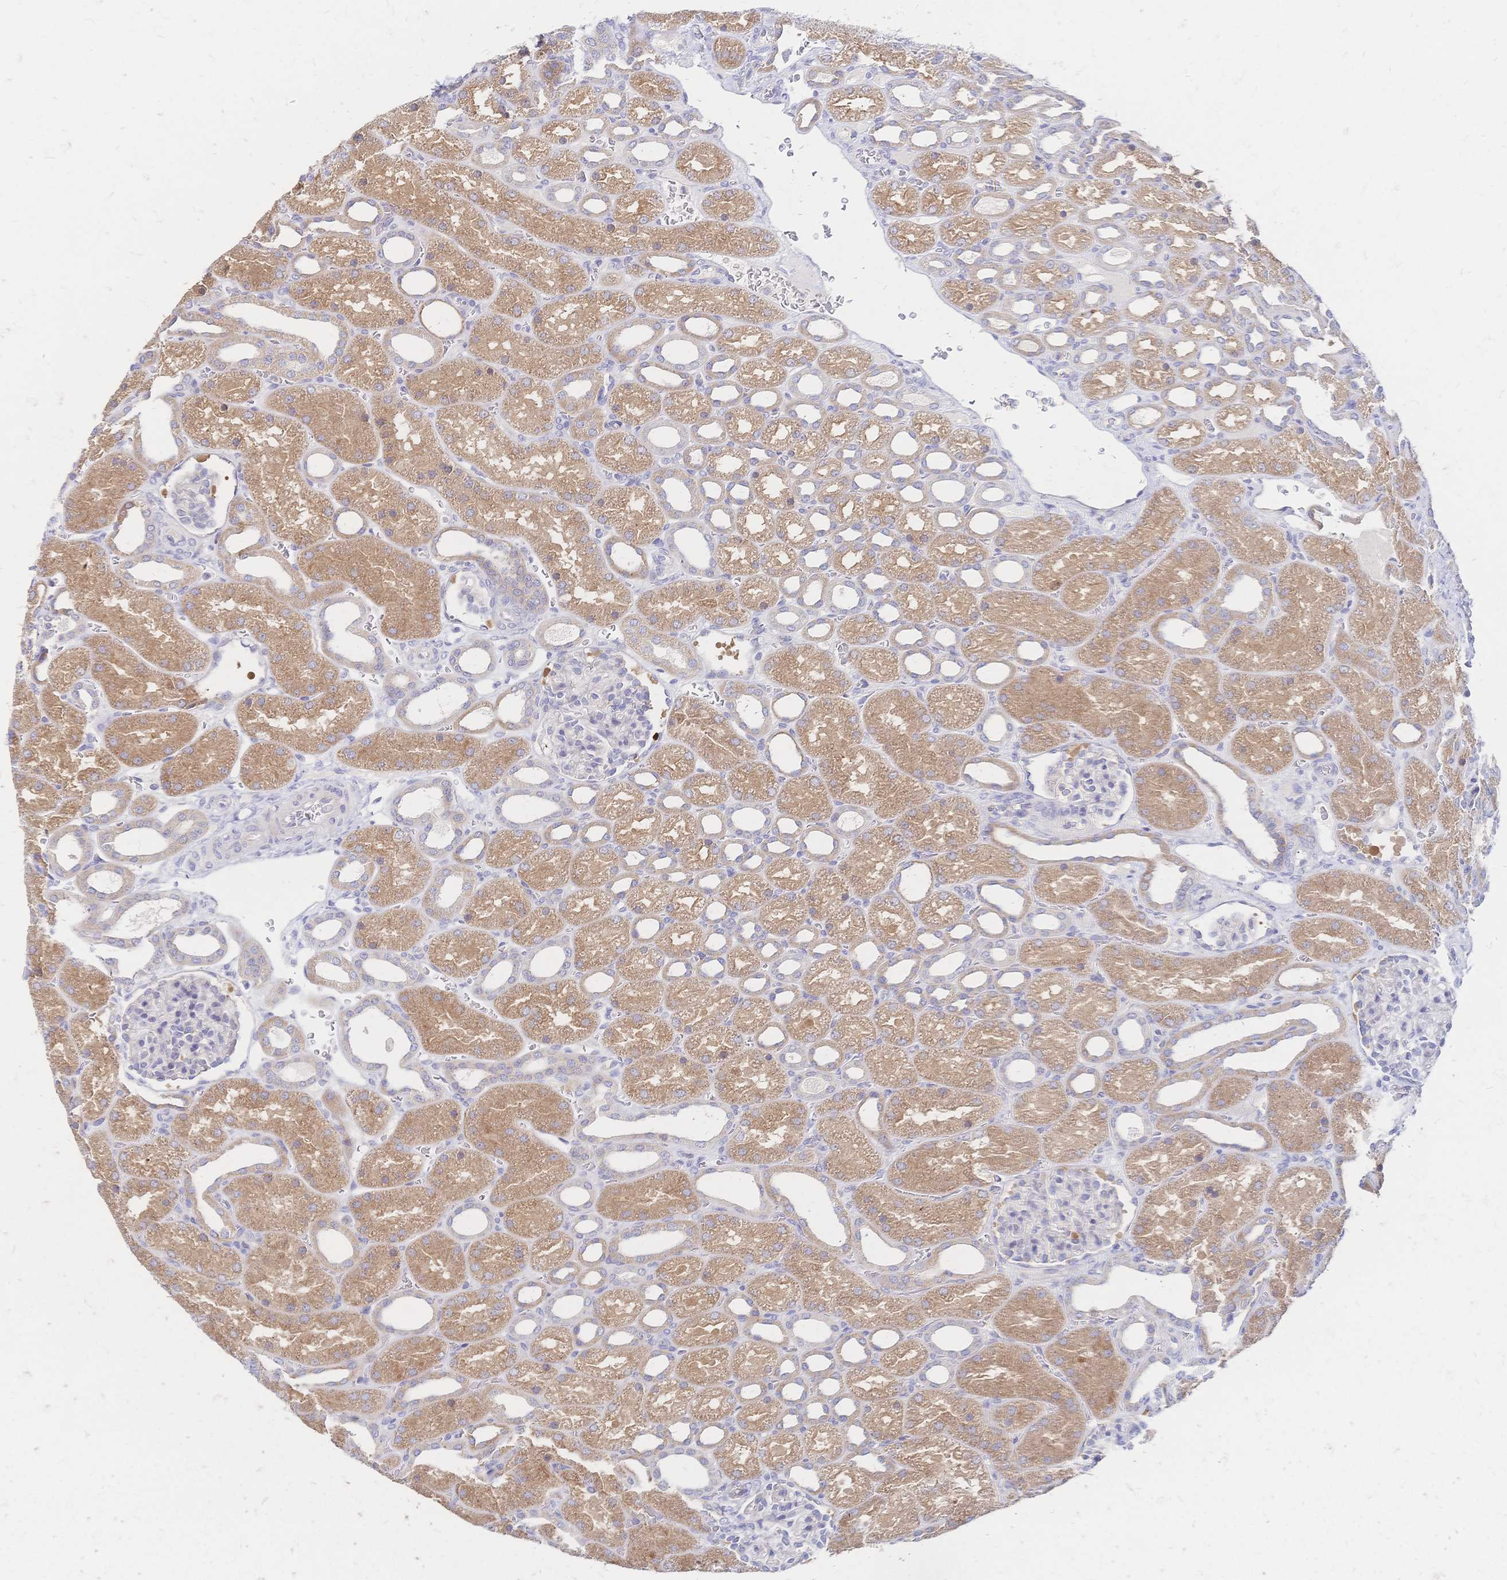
{"staining": {"intensity": "negative", "quantity": "none", "location": "none"}, "tissue": "kidney", "cell_type": "Cells in glomeruli", "image_type": "normal", "snomed": [{"axis": "morphology", "description": "Normal tissue, NOS"}, {"axis": "topography", "description": "Kidney"}], "caption": "IHC of benign human kidney reveals no staining in cells in glomeruli.", "gene": "VWC2L", "patient": {"sex": "male", "age": 2}}